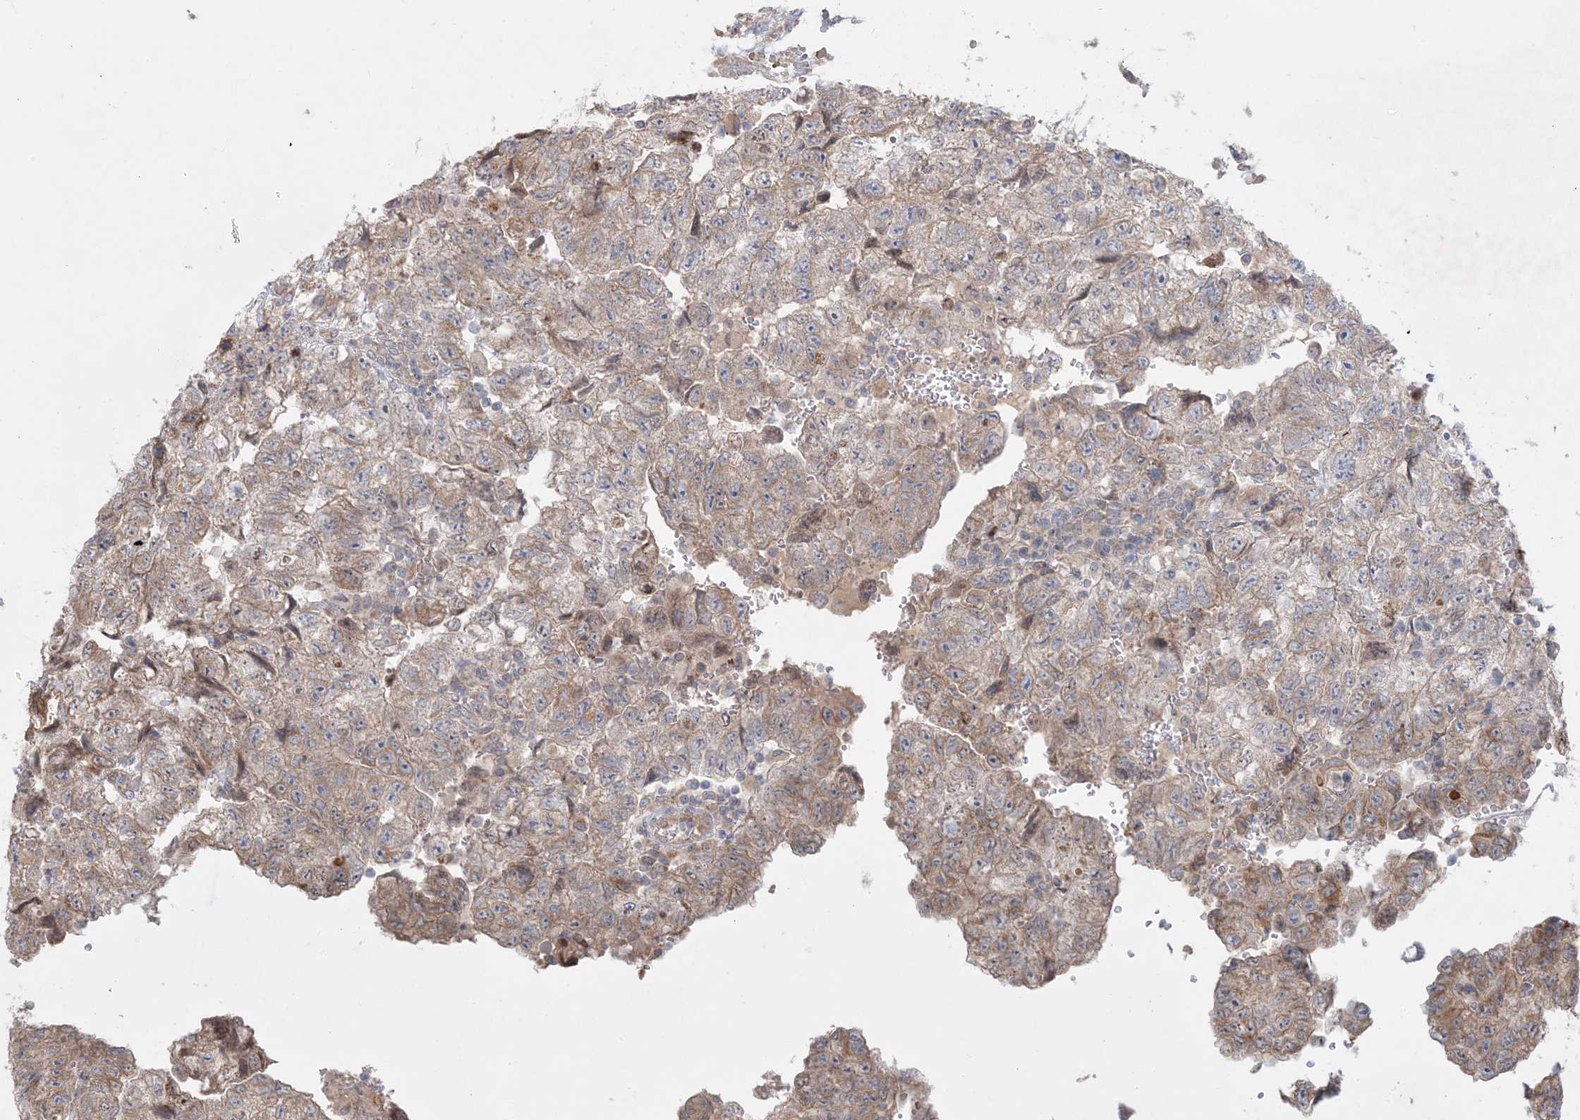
{"staining": {"intensity": "moderate", "quantity": "25%-75%", "location": "cytoplasmic/membranous"}, "tissue": "testis cancer", "cell_type": "Tumor cells", "image_type": "cancer", "snomed": [{"axis": "morphology", "description": "Carcinoma, Embryonal, NOS"}, {"axis": "topography", "description": "Testis"}], "caption": "Brown immunohistochemical staining in human testis cancer displays moderate cytoplasmic/membranous expression in about 25%-75% of tumor cells.", "gene": "MMGT1", "patient": {"sex": "male", "age": 36}}